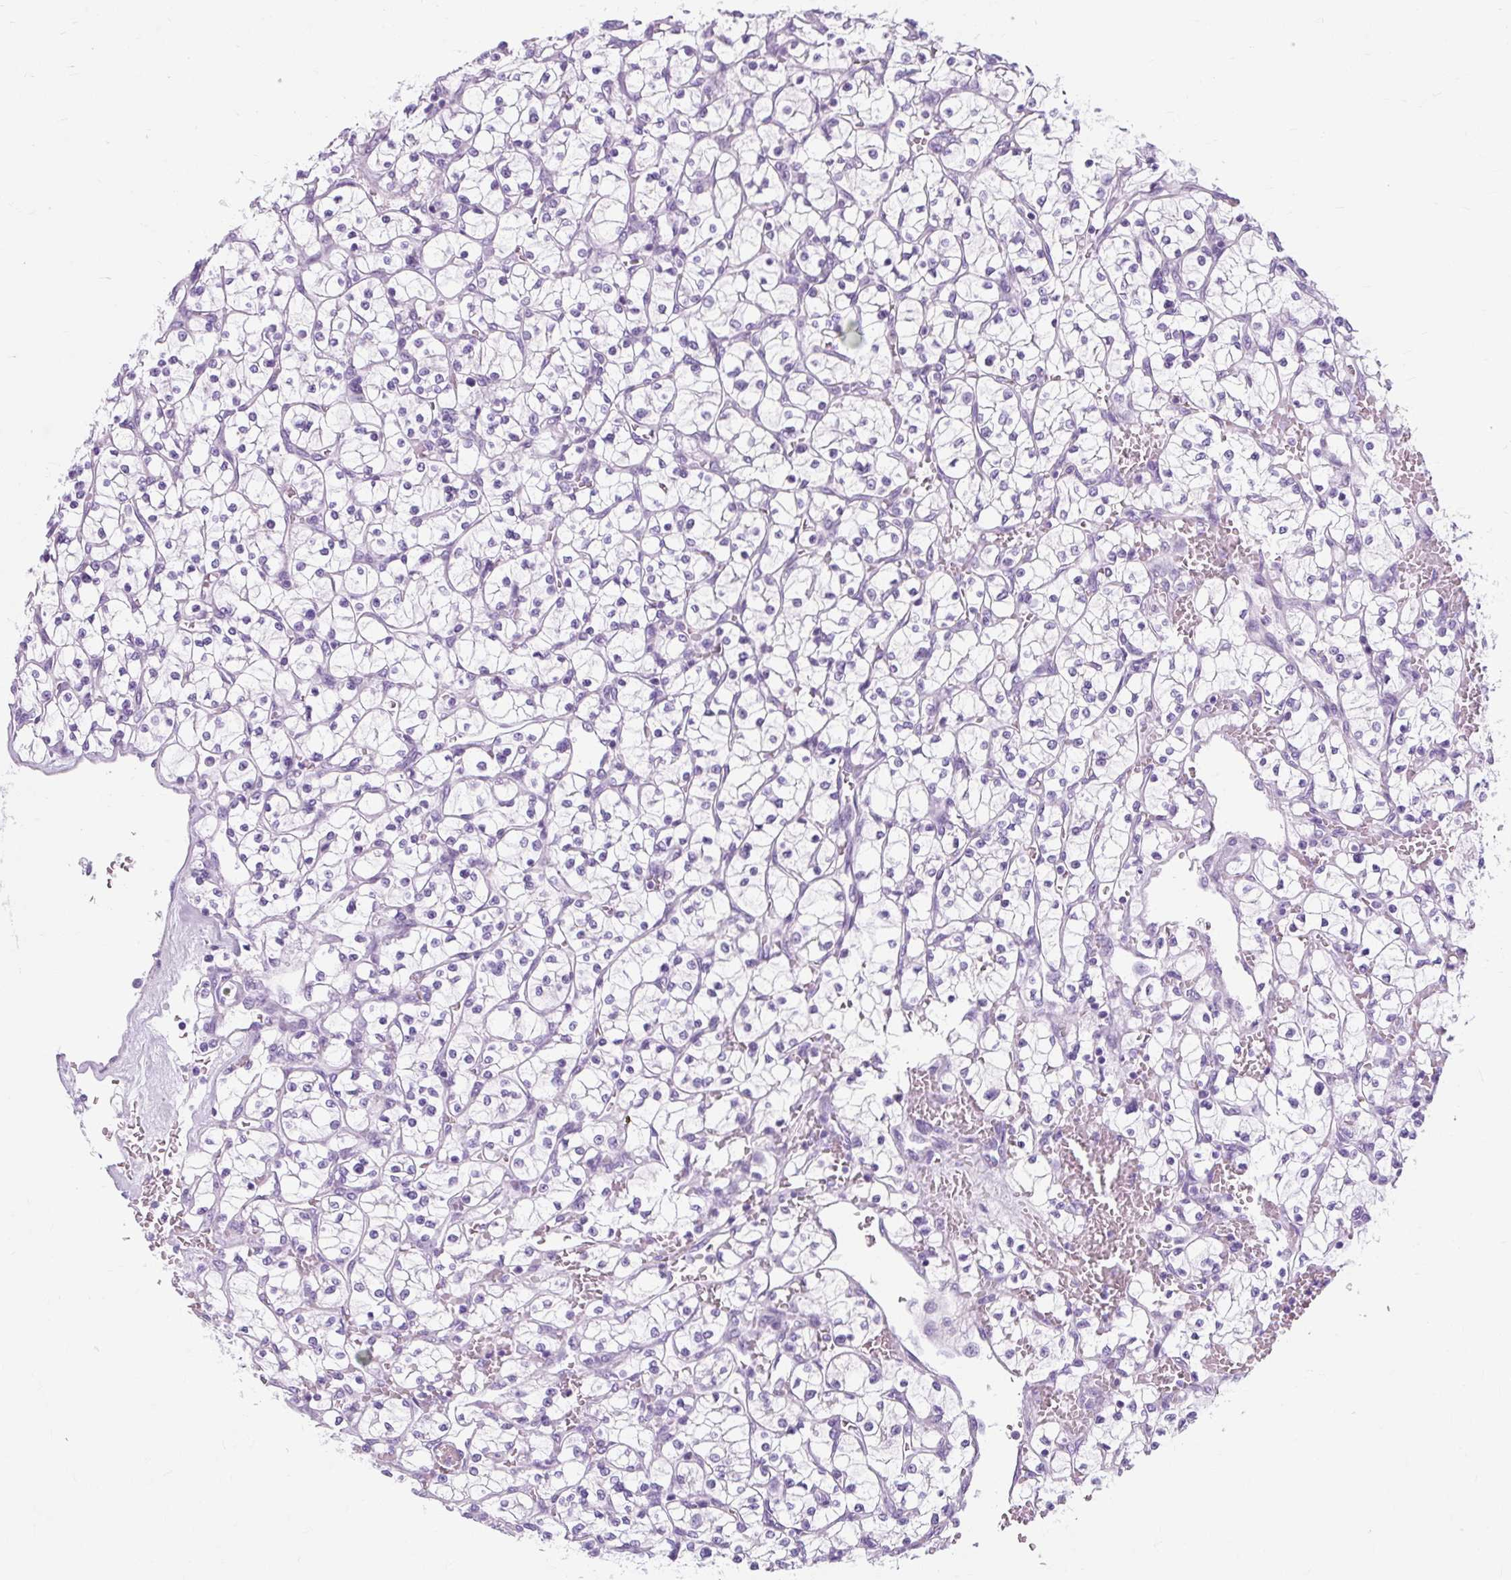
{"staining": {"intensity": "negative", "quantity": "none", "location": "none"}, "tissue": "renal cancer", "cell_type": "Tumor cells", "image_type": "cancer", "snomed": [{"axis": "morphology", "description": "Adenocarcinoma, NOS"}, {"axis": "topography", "description": "Kidney"}], "caption": "Renal cancer (adenocarcinoma) stained for a protein using IHC exhibits no positivity tumor cells.", "gene": "TMEM89", "patient": {"sex": "female", "age": 64}}